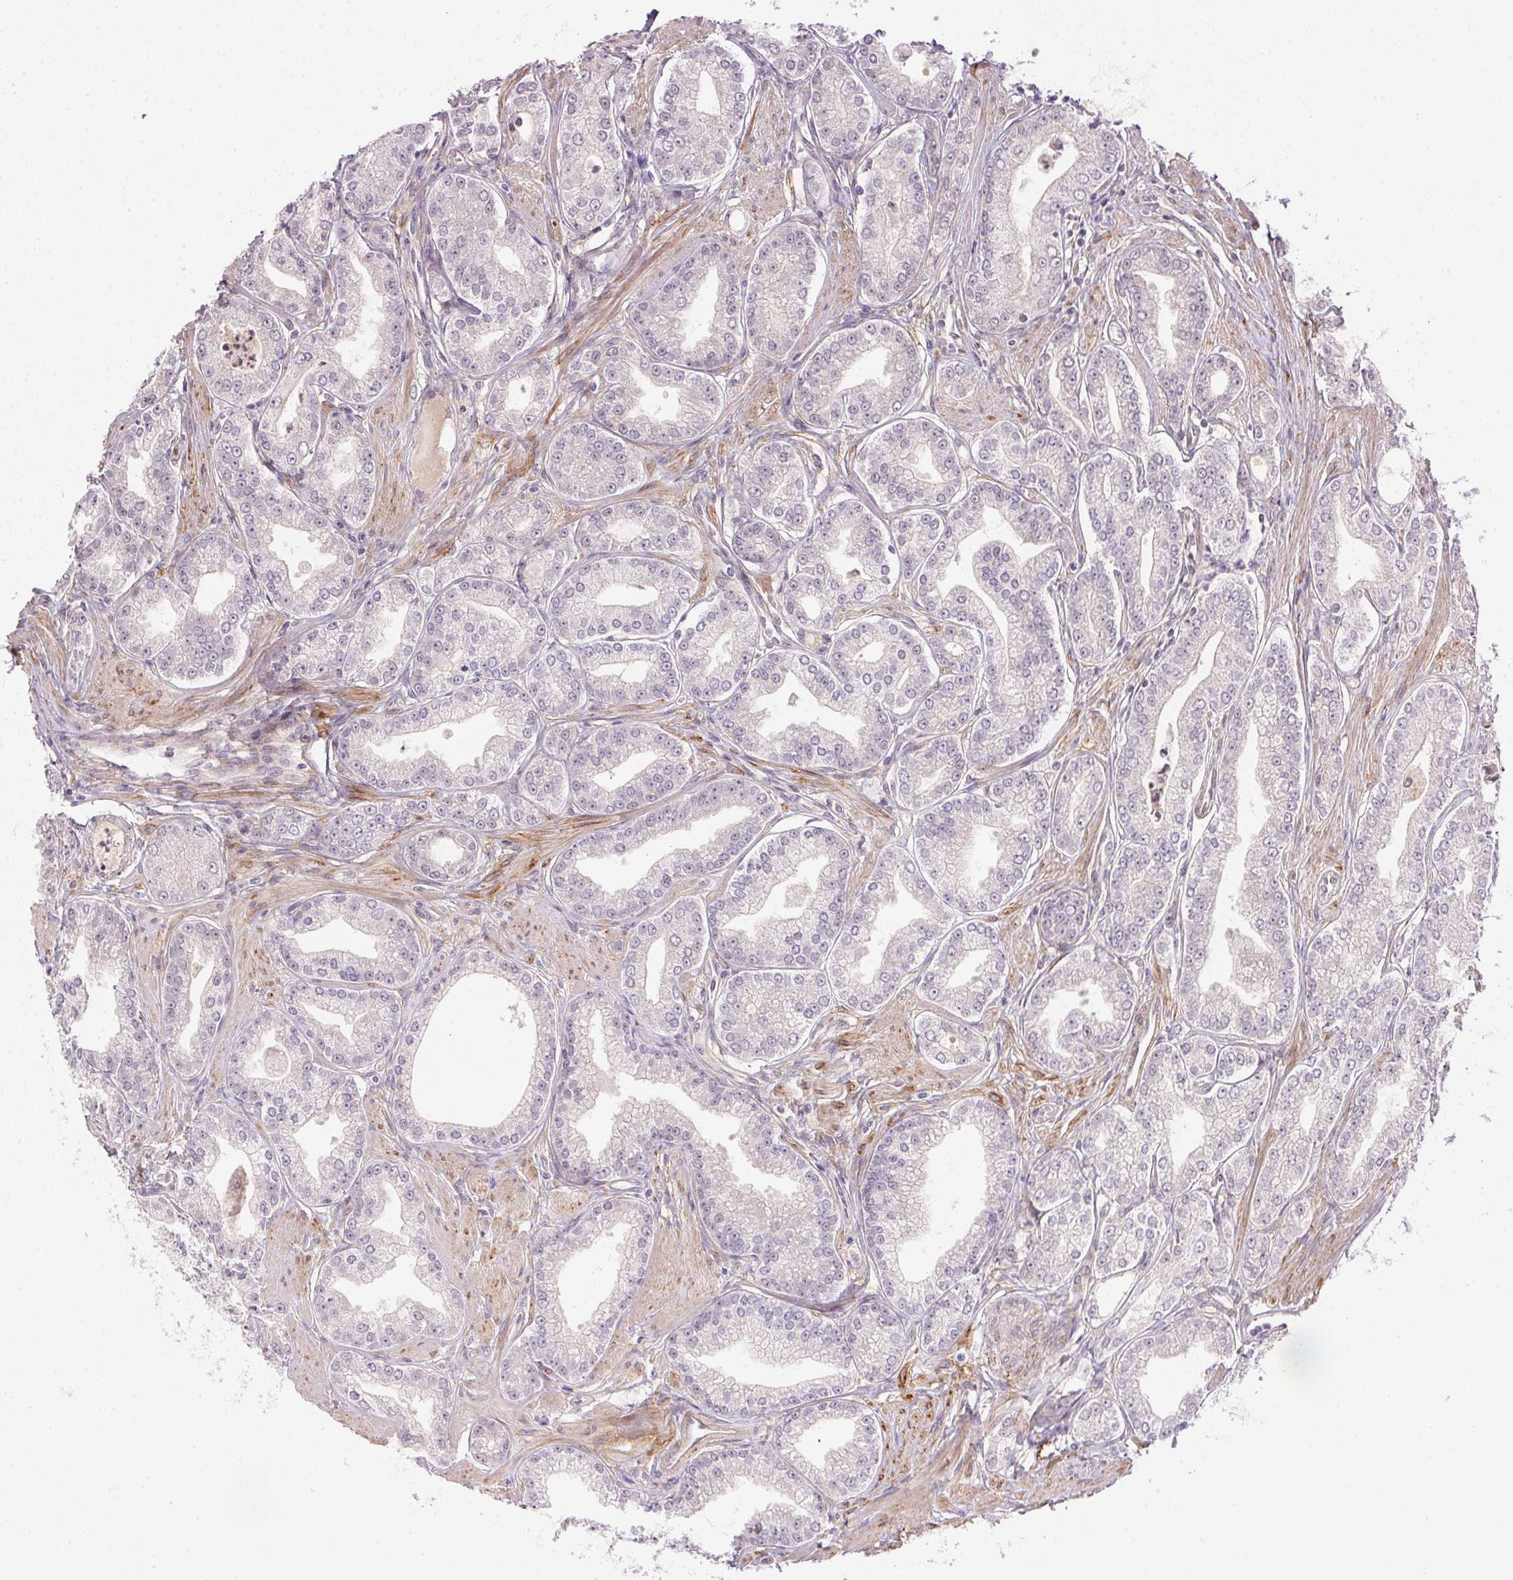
{"staining": {"intensity": "negative", "quantity": "none", "location": "none"}, "tissue": "prostate cancer", "cell_type": "Tumor cells", "image_type": "cancer", "snomed": [{"axis": "morphology", "description": "Adenocarcinoma, NOS"}, {"axis": "topography", "description": "Prostate"}], "caption": "Immunohistochemistry of prostate cancer shows no positivity in tumor cells.", "gene": "CFAP92", "patient": {"sex": "male", "age": 71}}